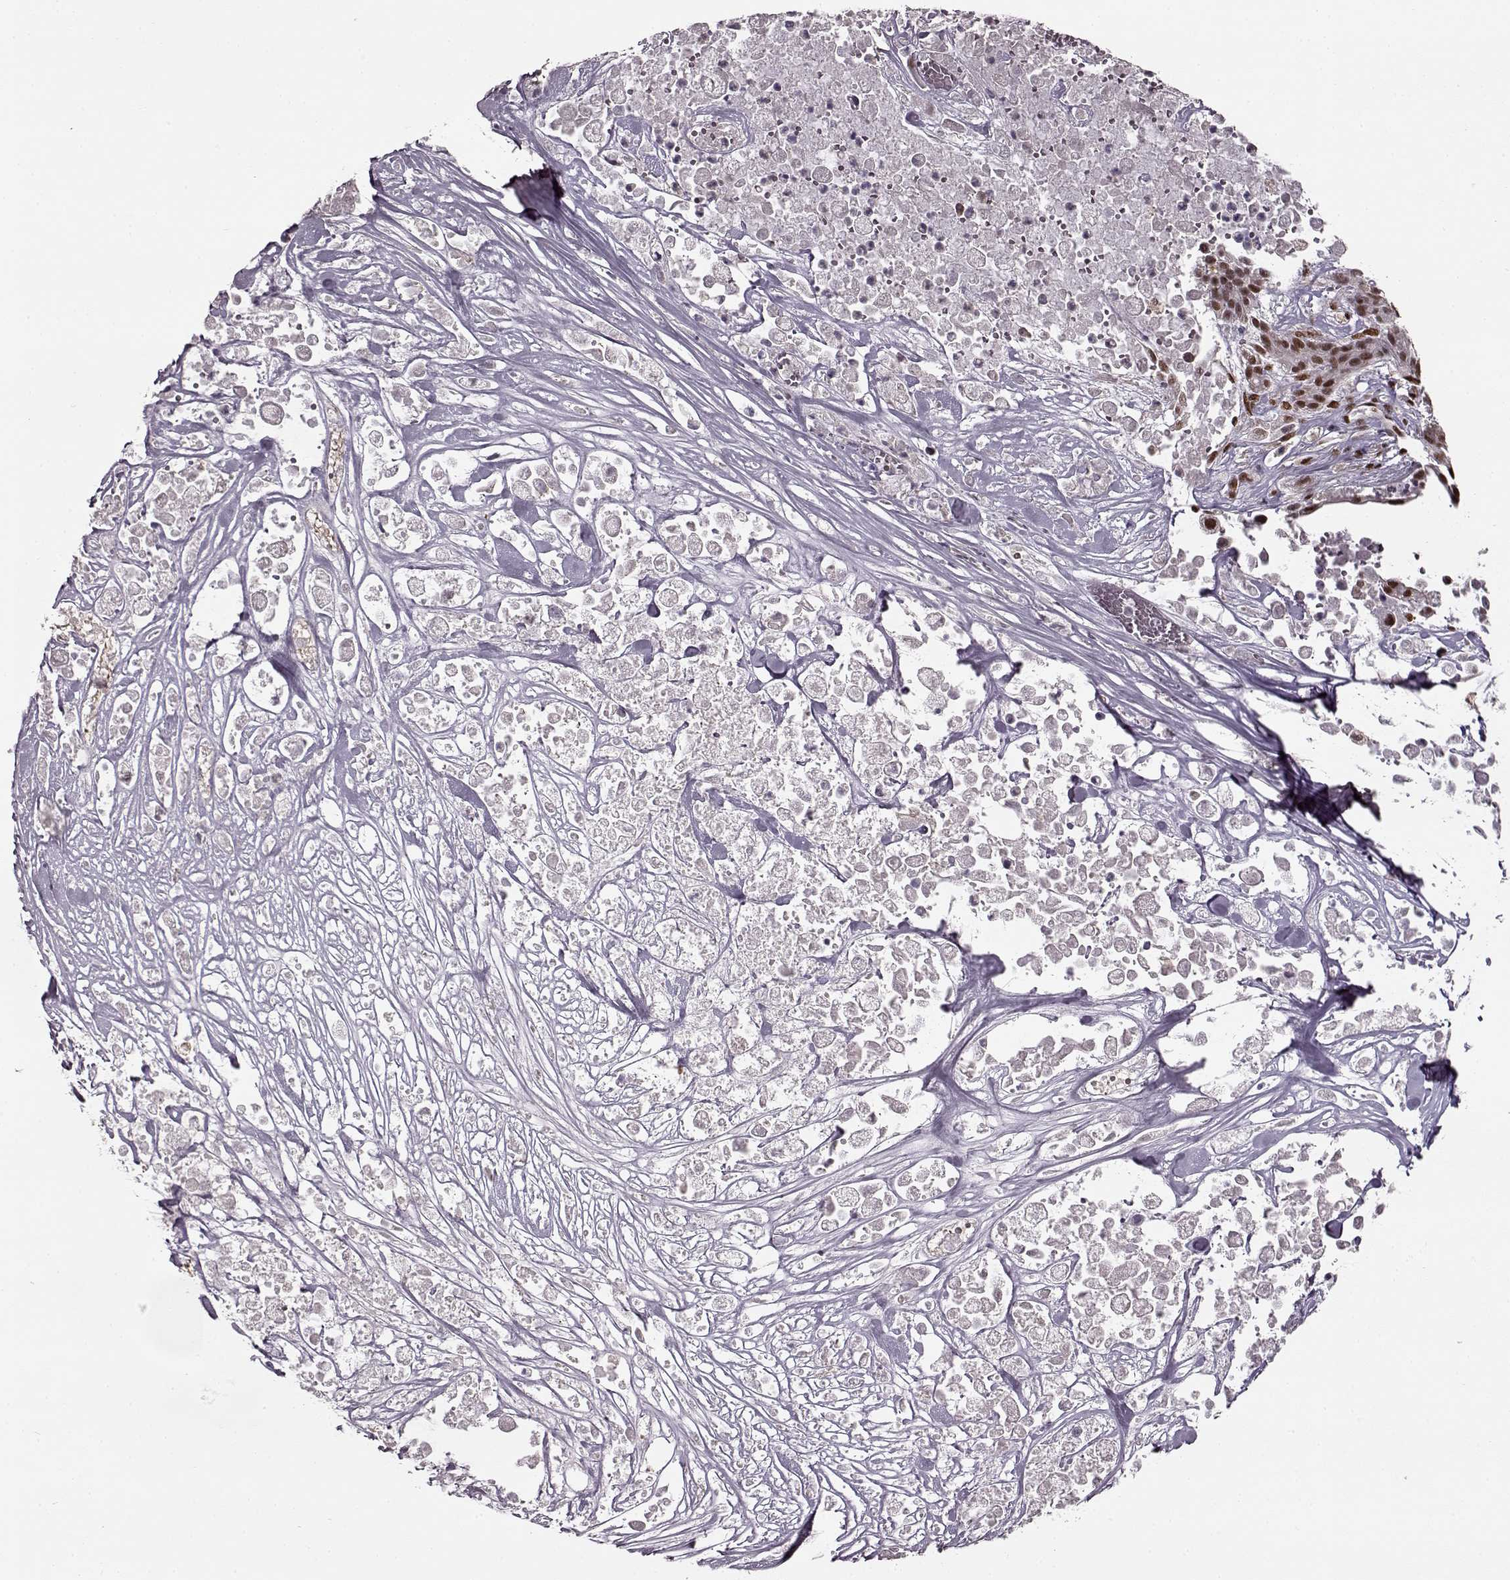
{"staining": {"intensity": "moderate", "quantity": ">75%", "location": "nuclear"}, "tissue": "pancreatic cancer", "cell_type": "Tumor cells", "image_type": "cancer", "snomed": [{"axis": "morphology", "description": "Adenocarcinoma, NOS"}, {"axis": "topography", "description": "Pancreas"}], "caption": "Moderate nuclear protein expression is identified in about >75% of tumor cells in adenocarcinoma (pancreatic).", "gene": "FTO", "patient": {"sex": "male", "age": 44}}